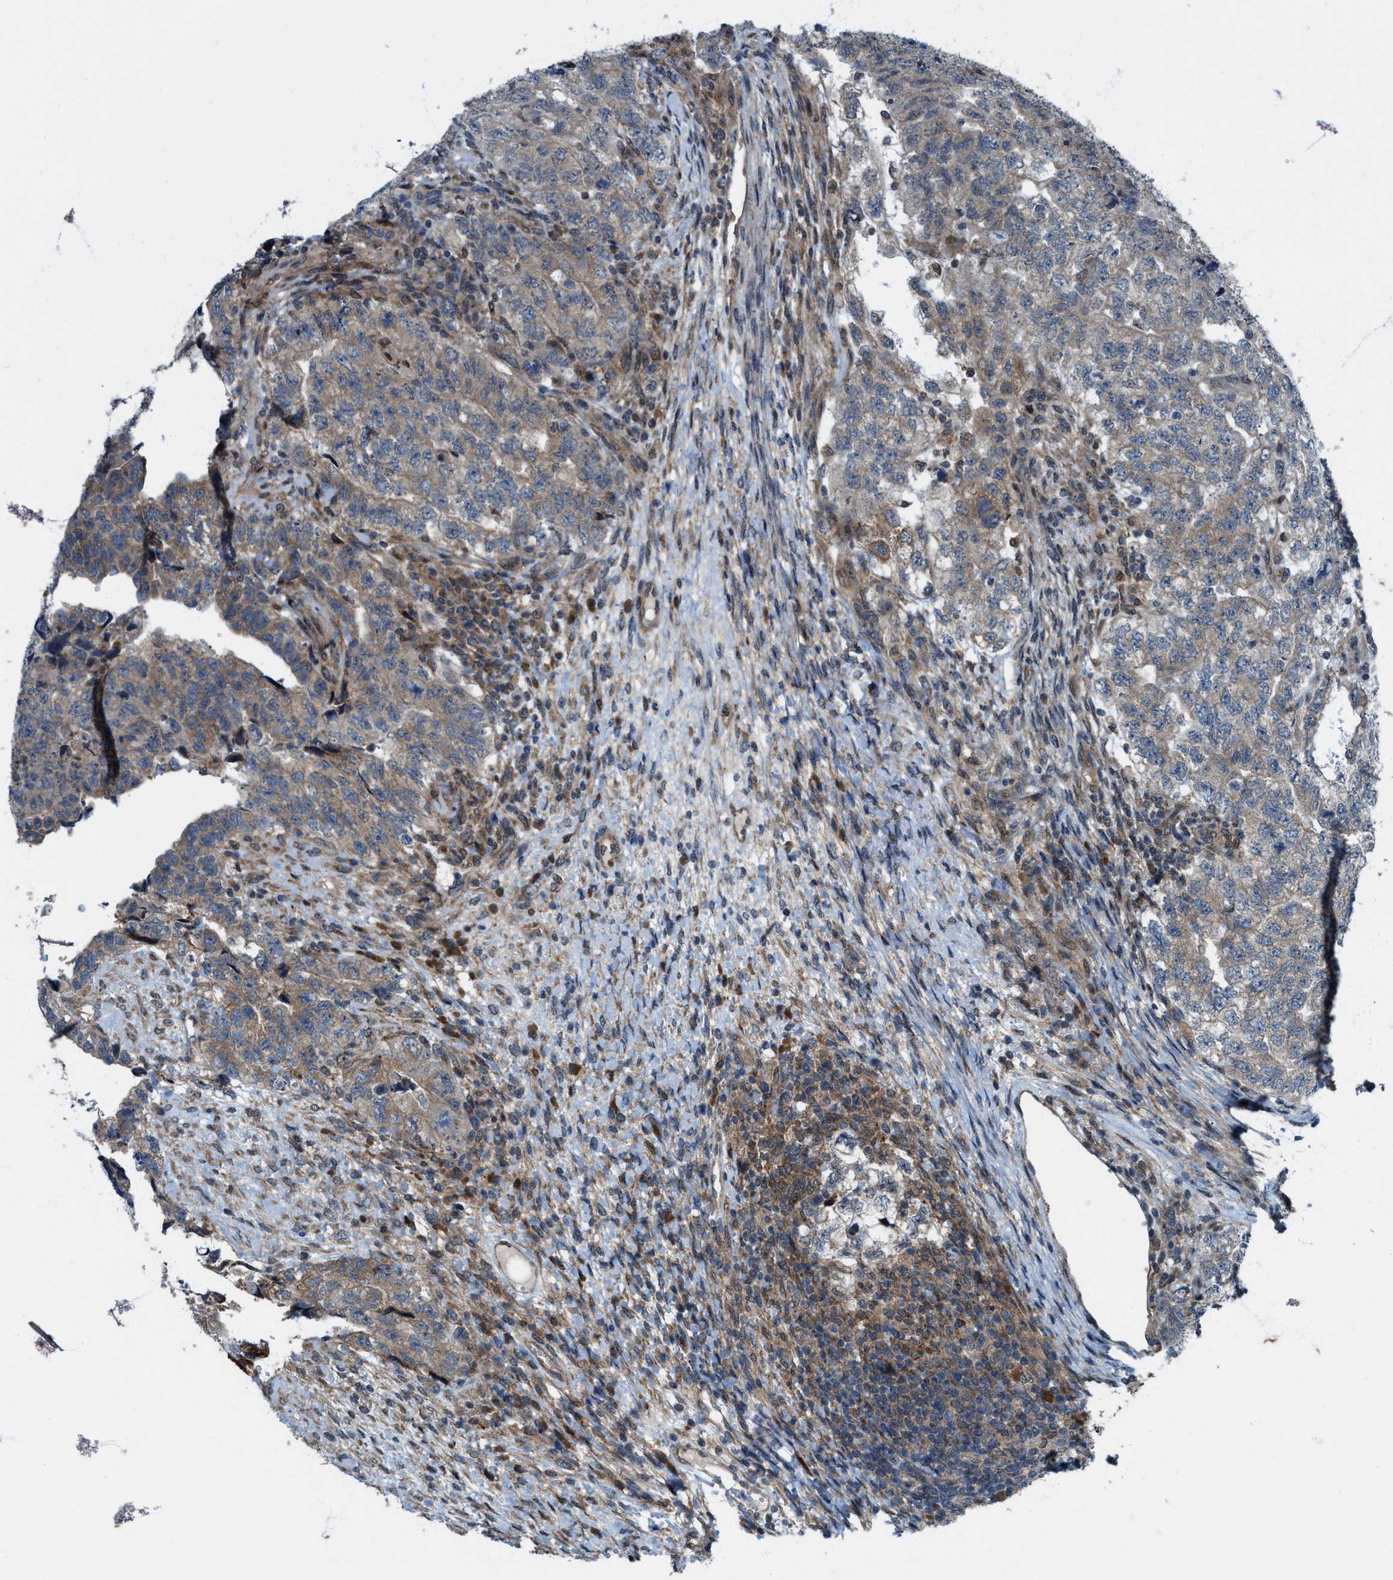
{"staining": {"intensity": "weak", "quantity": ">75%", "location": "cytoplasmic/membranous"}, "tissue": "testis cancer", "cell_type": "Tumor cells", "image_type": "cancer", "snomed": [{"axis": "morphology", "description": "Carcinoma, Embryonal, NOS"}, {"axis": "topography", "description": "Testis"}], "caption": "Immunohistochemical staining of testis embryonal carcinoma exhibits low levels of weak cytoplasmic/membranous protein staining in about >75% of tumor cells.", "gene": "LRRC72", "patient": {"sex": "male", "age": 36}}